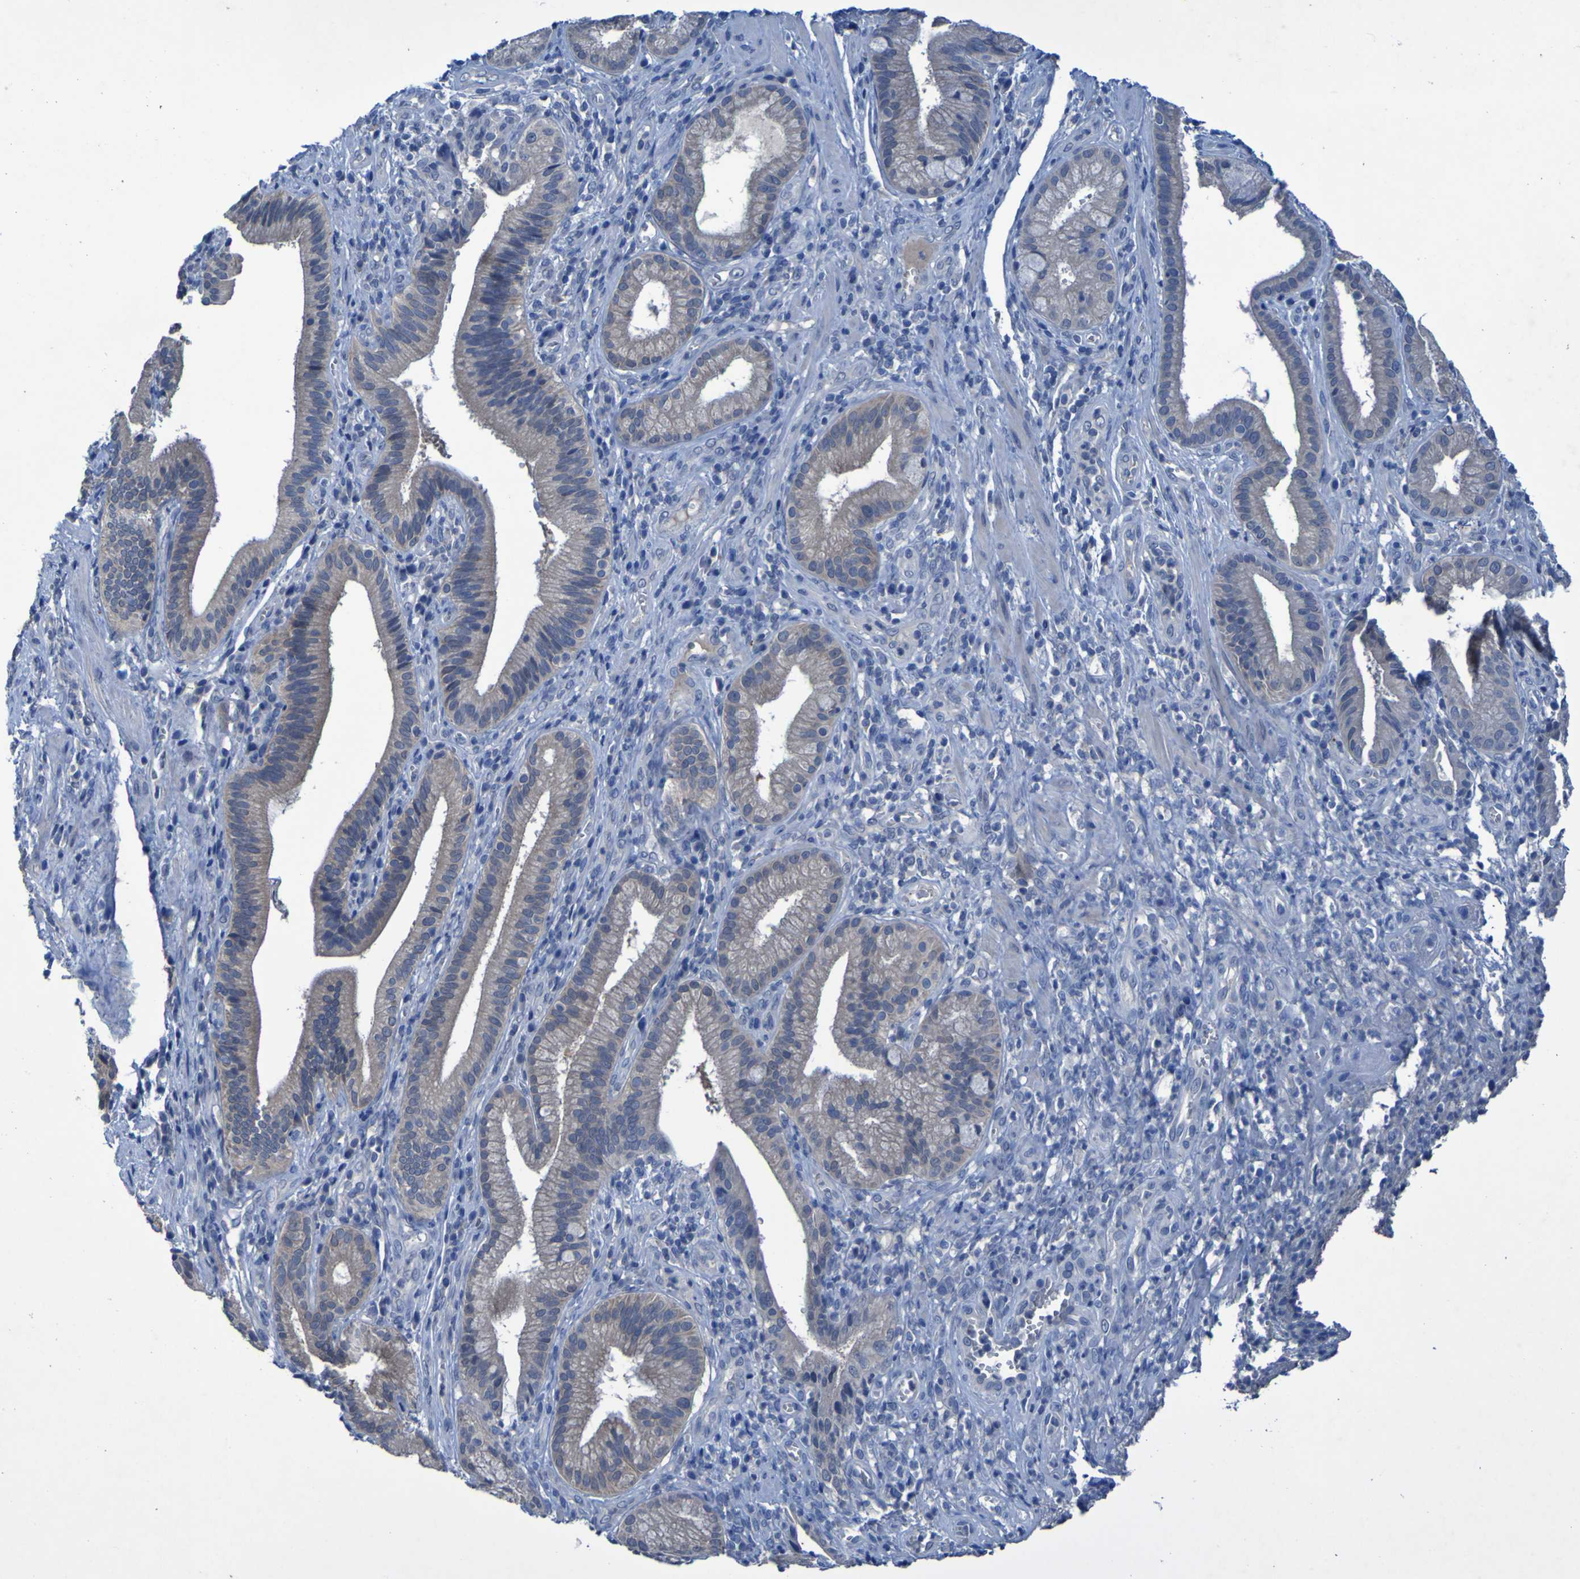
{"staining": {"intensity": "negative", "quantity": "none", "location": "none"}, "tissue": "pancreatic cancer", "cell_type": "Tumor cells", "image_type": "cancer", "snomed": [{"axis": "morphology", "description": "Adenocarcinoma, NOS"}, {"axis": "topography", "description": "Pancreas"}], "caption": "IHC of human pancreatic cancer (adenocarcinoma) exhibits no staining in tumor cells.", "gene": "SGK2", "patient": {"sex": "female", "age": 75}}